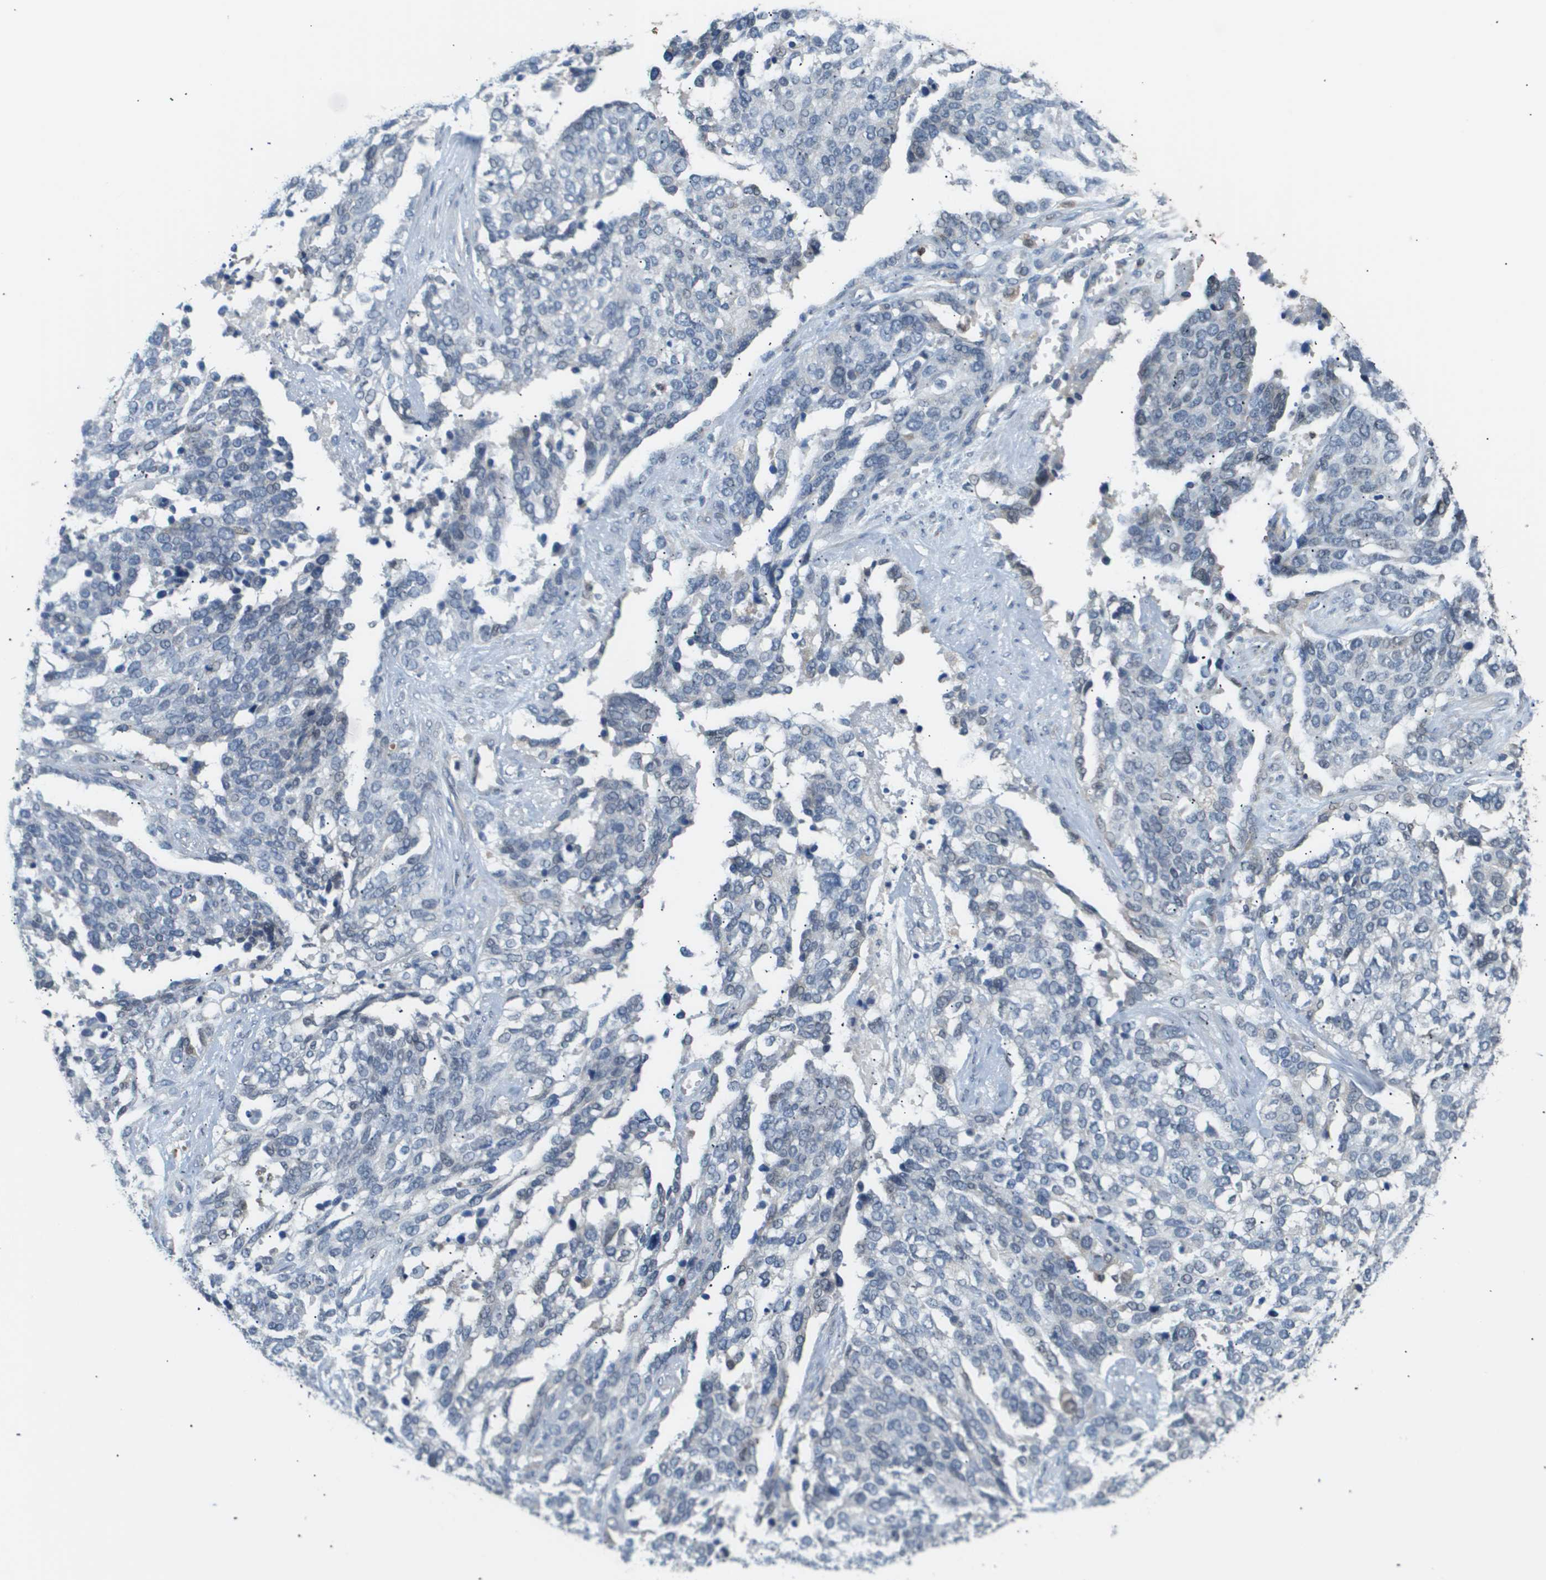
{"staining": {"intensity": "negative", "quantity": "none", "location": "none"}, "tissue": "ovarian cancer", "cell_type": "Tumor cells", "image_type": "cancer", "snomed": [{"axis": "morphology", "description": "Cystadenocarcinoma, serous, NOS"}, {"axis": "topography", "description": "Ovary"}], "caption": "Immunohistochemistry histopathology image of neoplastic tissue: human ovarian cancer (serous cystadenocarcinoma) stained with DAB (3,3'-diaminobenzidine) demonstrates no significant protein staining in tumor cells.", "gene": "AKR1A1", "patient": {"sex": "female", "age": 44}}